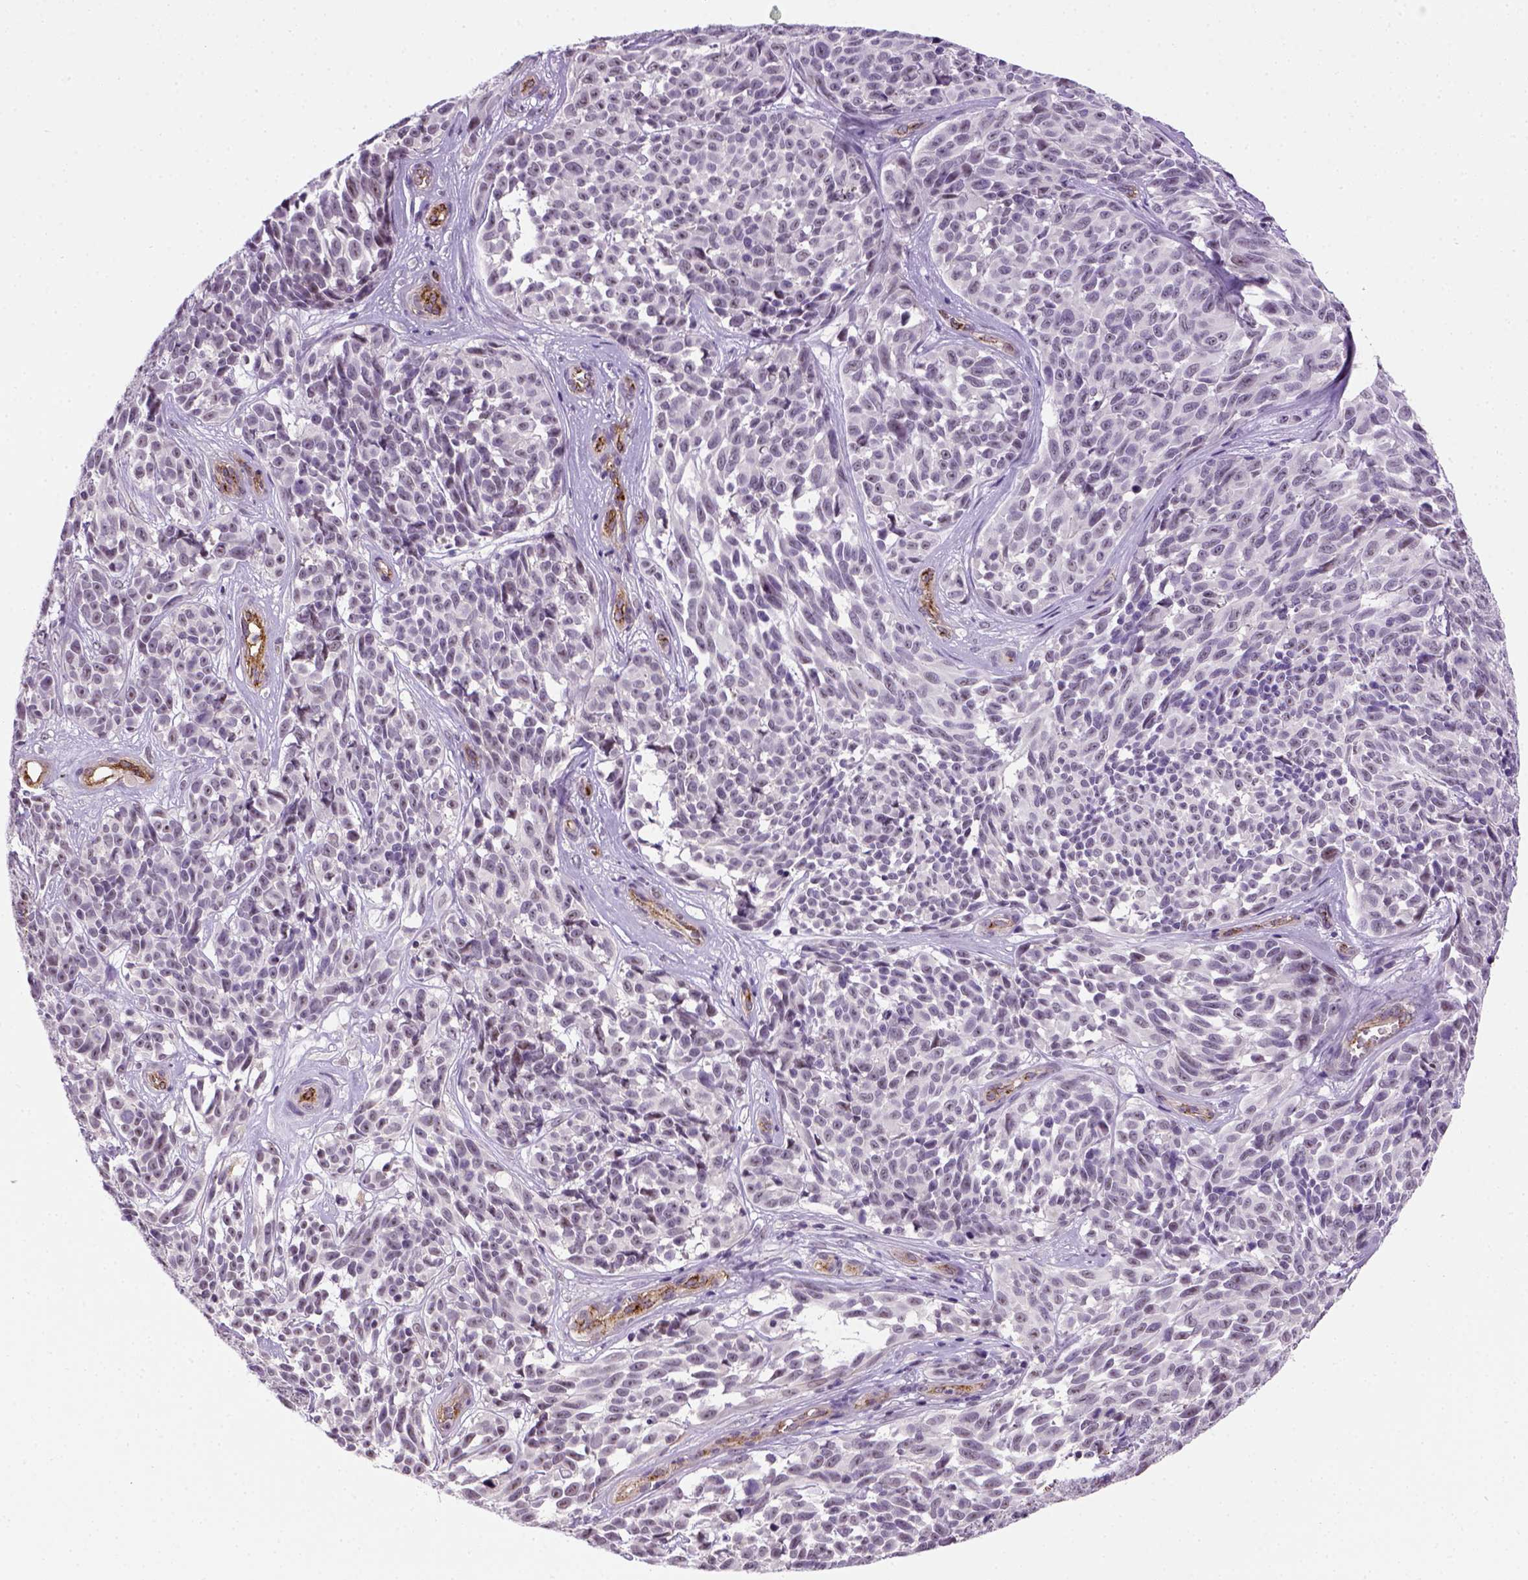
{"staining": {"intensity": "negative", "quantity": "none", "location": "none"}, "tissue": "melanoma", "cell_type": "Tumor cells", "image_type": "cancer", "snomed": [{"axis": "morphology", "description": "Malignant melanoma, NOS"}, {"axis": "topography", "description": "Skin"}], "caption": "Immunohistochemistry (IHC) image of neoplastic tissue: human malignant melanoma stained with DAB (3,3'-diaminobenzidine) reveals no significant protein staining in tumor cells. (Immunohistochemistry (IHC), brightfield microscopy, high magnification).", "gene": "VWF", "patient": {"sex": "female", "age": 88}}